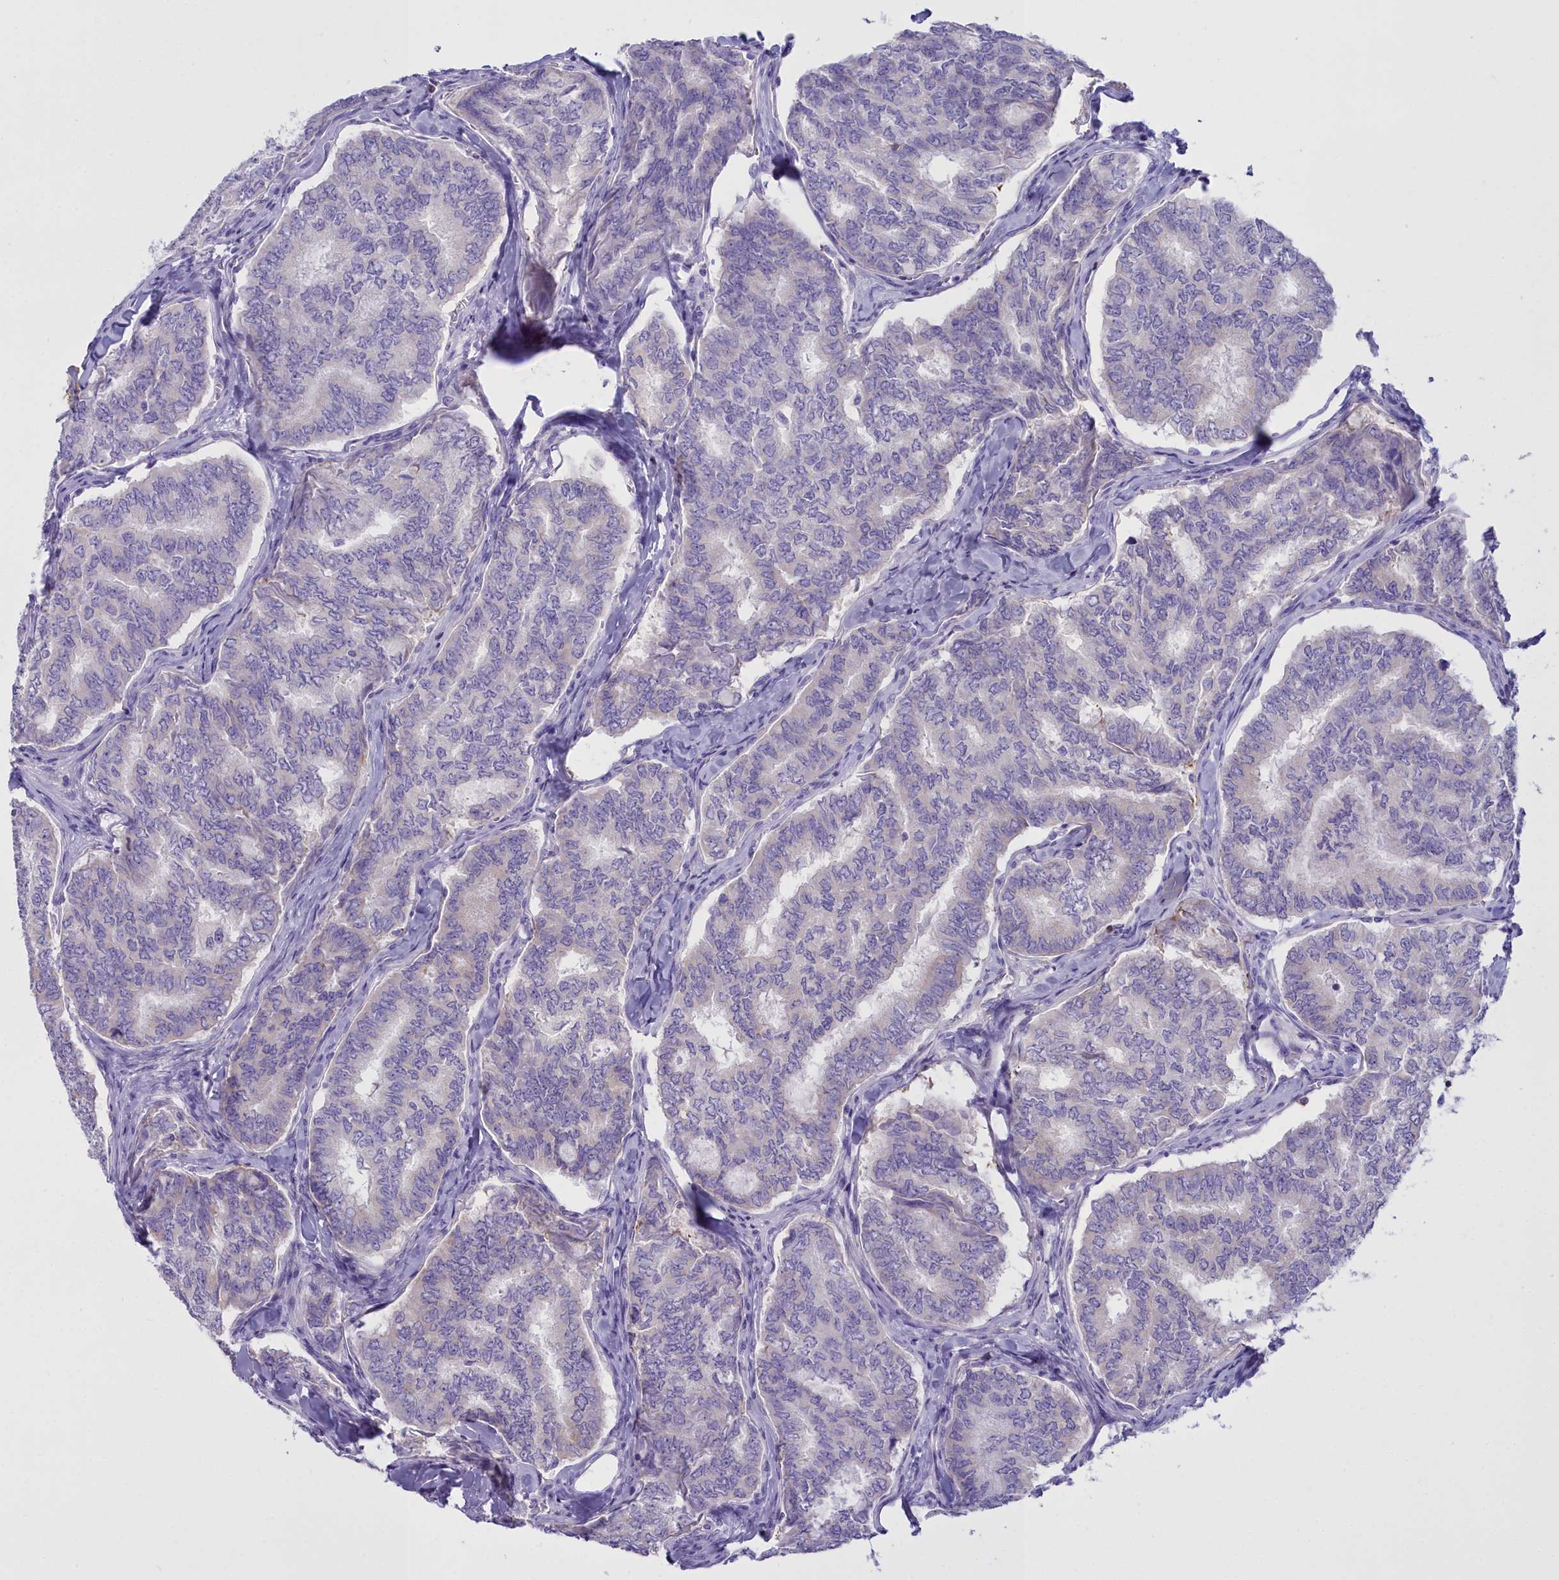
{"staining": {"intensity": "negative", "quantity": "none", "location": "none"}, "tissue": "thyroid cancer", "cell_type": "Tumor cells", "image_type": "cancer", "snomed": [{"axis": "morphology", "description": "Papillary adenocarcinoma, NOS"}, {"axis": "topography", "description": "Thyroid gland"}], "caption": "Immunohistochemistry photomicrograph of papillary adenocarcinoma (thyroid) stained for a protein (brown), which shows no expression in tumor cells.", "gene": "CD5", "patient": {"sex": "female", "age": 35}}